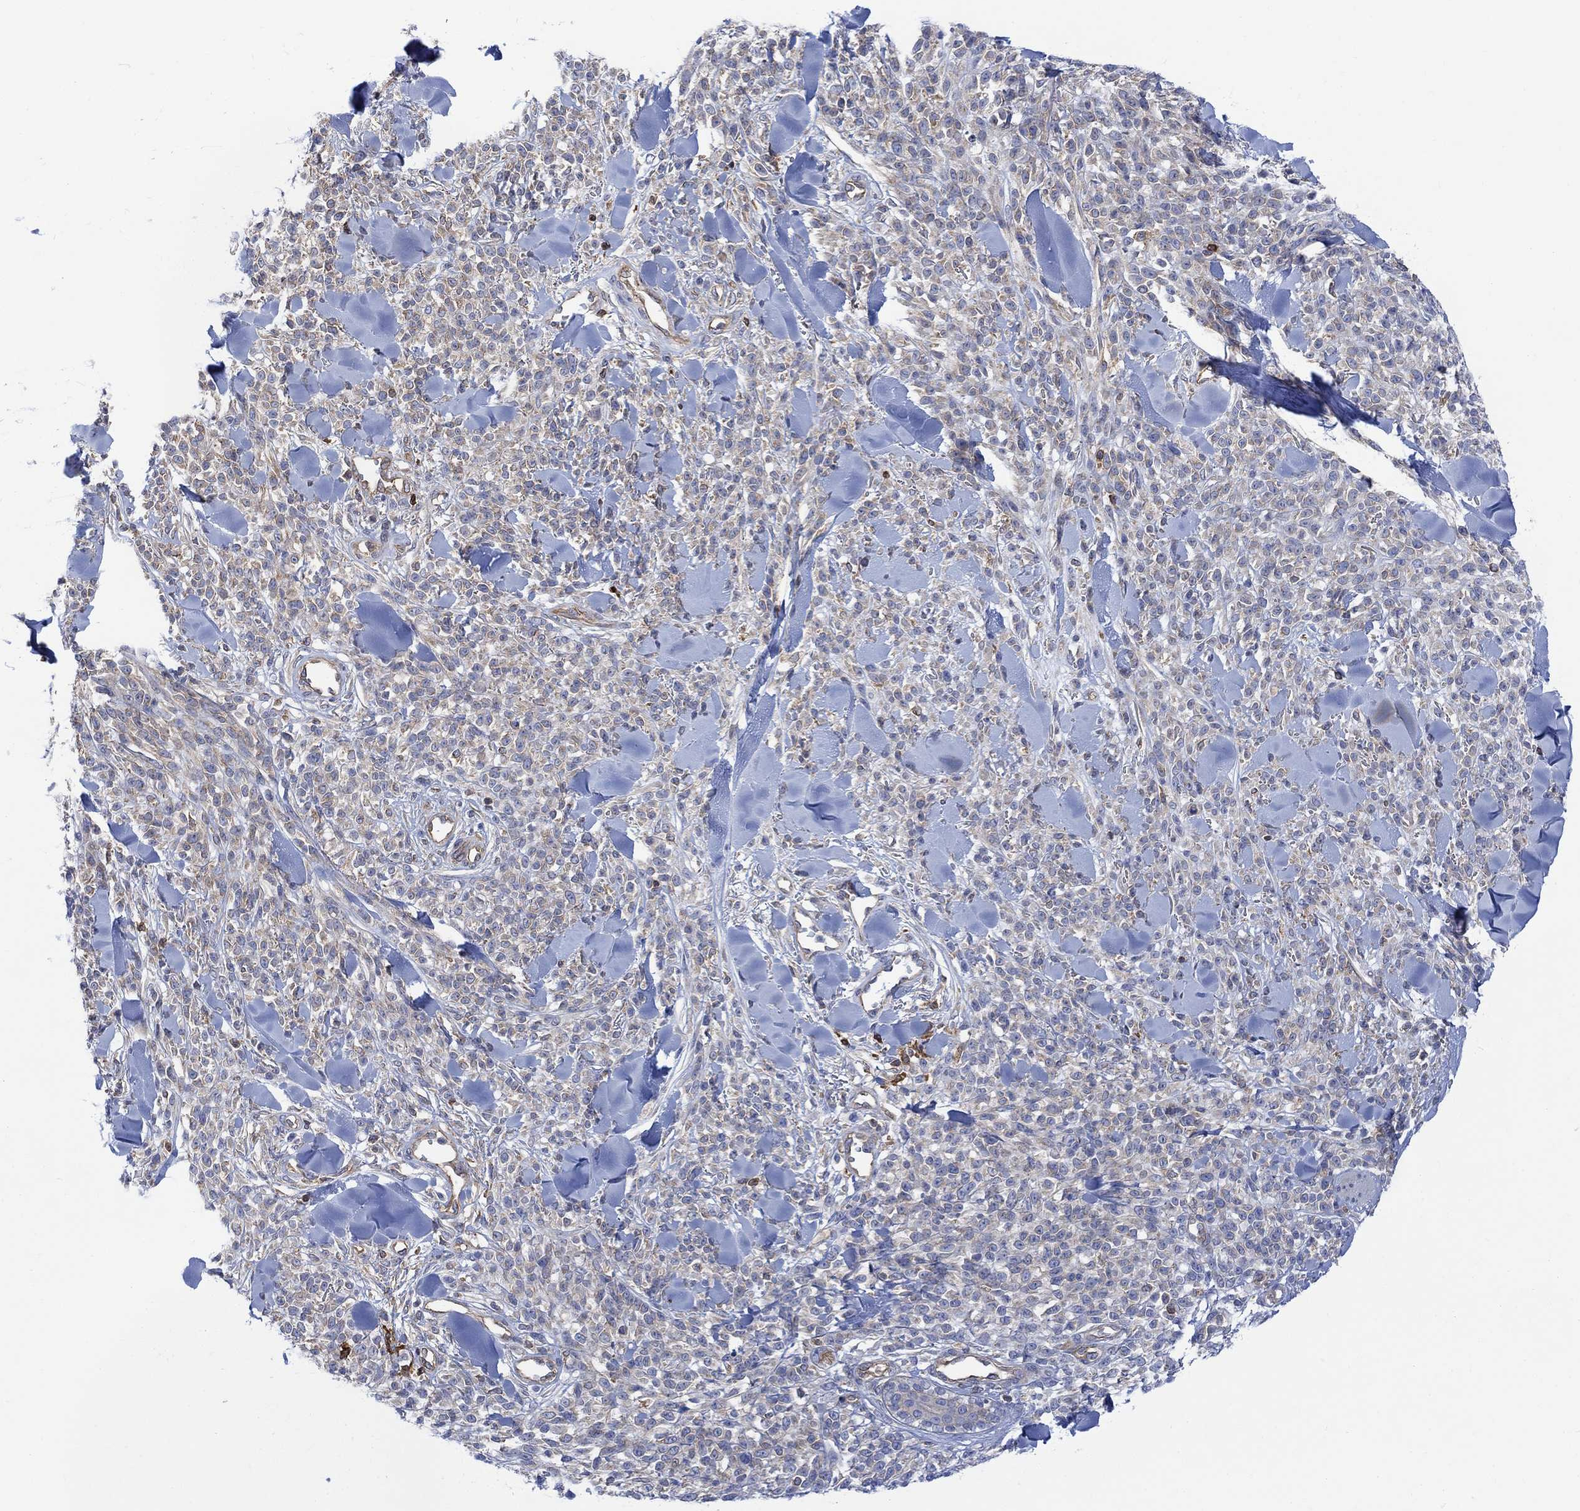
{"staining": {"intensity": "weak", "quantity": "<25%", "location": "cytoplasmic/membranous"}, "tissue": "melanoma", "cell_type": "Tumor cells", "image_type": "cancer", "snomed": [{"axis": "morphology", "description": "Malignant melanoma, NOS"}, {"axis": "topography", "description": "Skin"}, {"axis": "topography", "description": "Skin of trunk"}], "caption": "Tumor cells show no significant protein expression in melanoma. (Brightfield microscopy of DAB (3,3'-diaminobenzidine) IHC at high magnification).", "gene": "GBP5", "patient": {"sex": "male", "age": 74}}